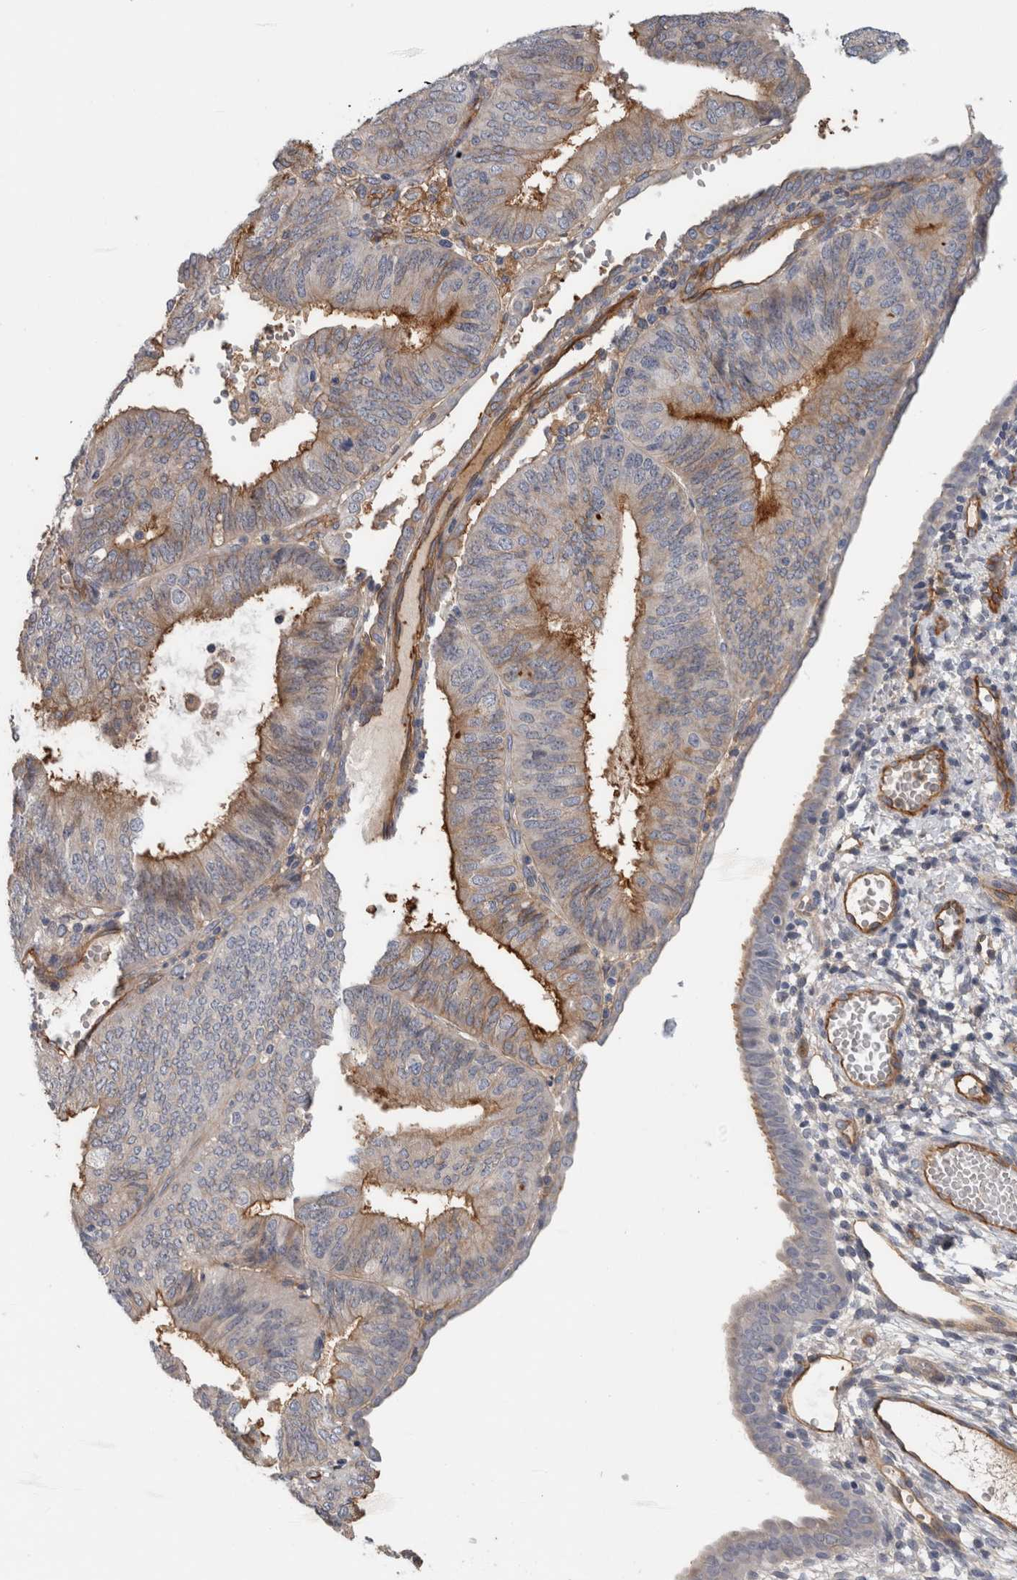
{"staining": {"intensity": "moderate", "quantity": "25%-75%", "location": "cytoplasmic/membranous"}, "tissue": "endometrial cancer", "cell_type": "Tumor cells", "image_type": "cancer", "snomed": [{"axis": "morphology", "description": "Adenocarcinoma, NOS"}, {"axis": "topography", "description": "Endometrium"}], "caption": "Adenocarcinoma (endometrial) stained with DAB immunohistochemistry shows medium levels of moderate cytoplasmic/membranous staining in about 25%-75% of tumor cells.", "gene": "CD59", "patient": {"sex": "female", "age": 58}}